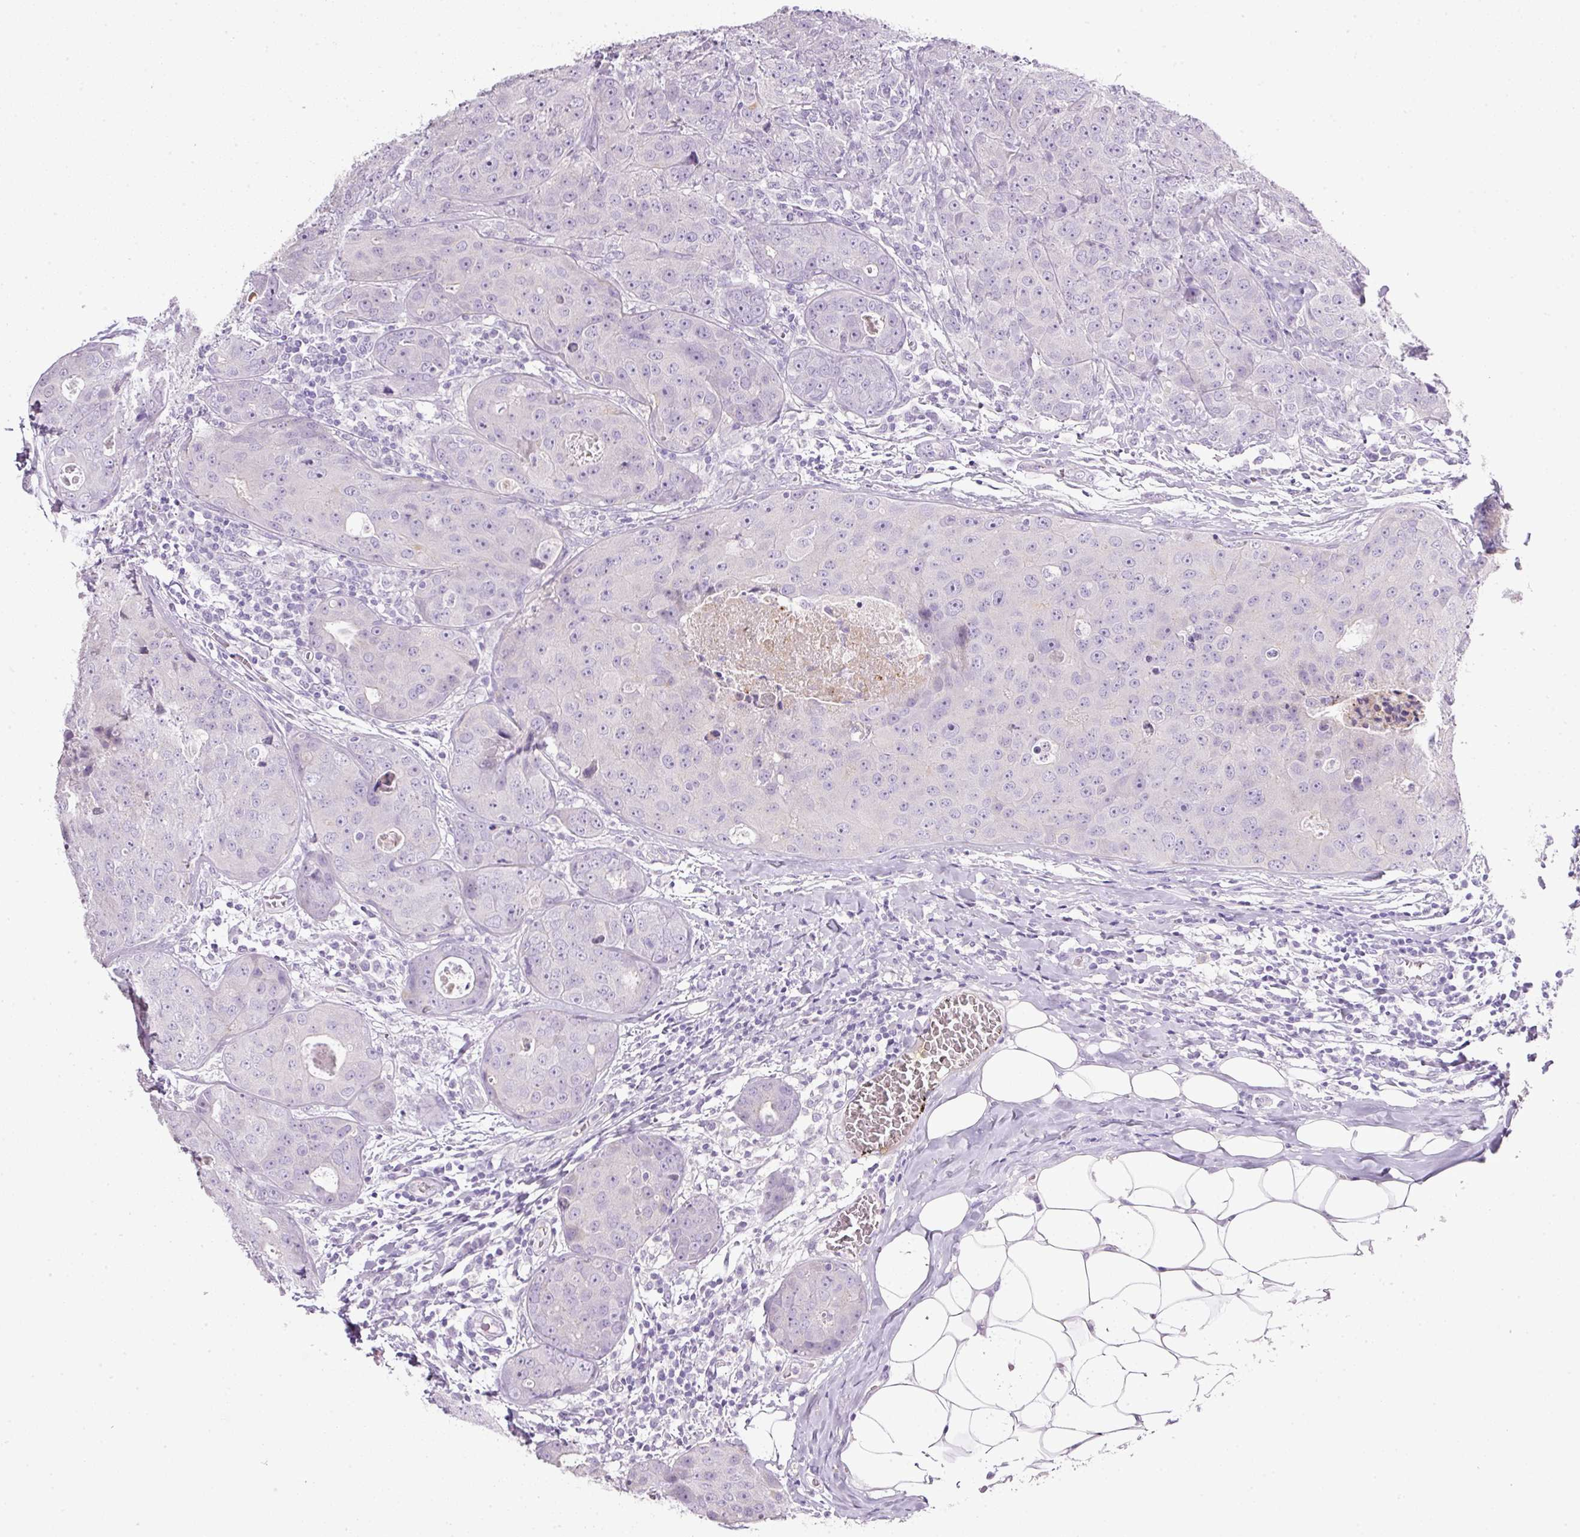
{"staining": {"intensity": "negative", "quantity": "none", "location": "none"}, "tissue": "breast cancer", "cell_type": "Tumor cells", "image_type": "cancer", "snomed": [{"axis": "morphology", "description": "Duct carcinoma"}, {"axis": "topography", "description": "Breast"}], "caption": "The immunohistochemistry (IHC) photomicrograph has no significant positivity in tumor cells of invasive ductal carcinoma (breast) tissue.", "gene": "BSND", "patient": {"sex": "female", "age": 43}}